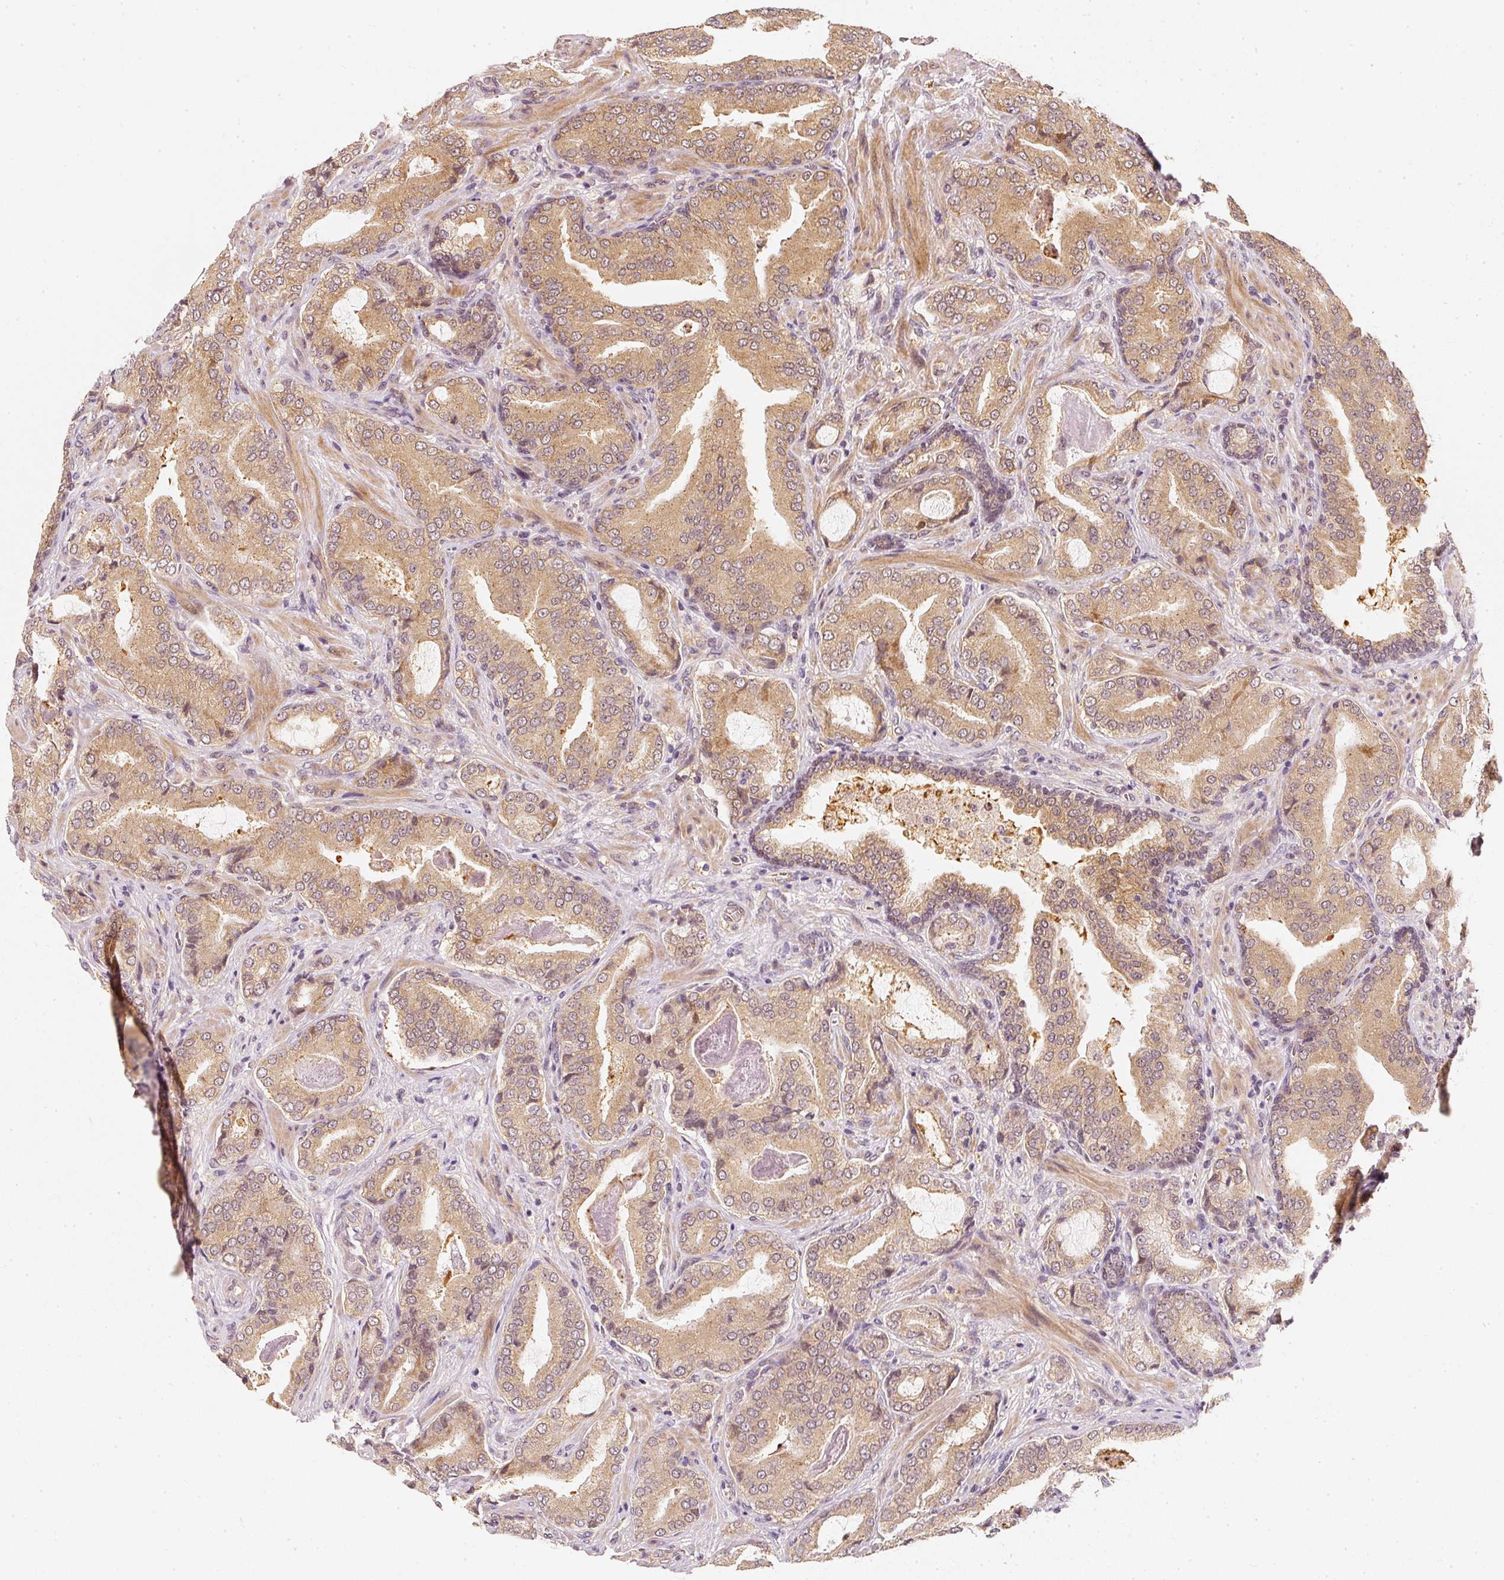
{"staining": {"intensity": "moderate", "quantity": ">75%", "location": "cytoplasmic/membranous"}, "tissue": "prostate cancer", "cell_type": "Tumor cells", "image_type": "cancer", "snomed": [{"axis": "morphology", "description": "Adenocarcinoma, High grade"}, {"axis": "topography", "description": "Prostate"}], "caption": "Protein staining displays moderate cytoplasmic/membranous staining in about >75% of tumor cells in adenocarcinoma (high-grade) (prostate). (DAB (3,3'-diaminobenzidine) IHC, brown staining for protein, blue staining for nuclei).", "gene": "EEF1A2", "patient": {"sex": "male", "age": 68}}